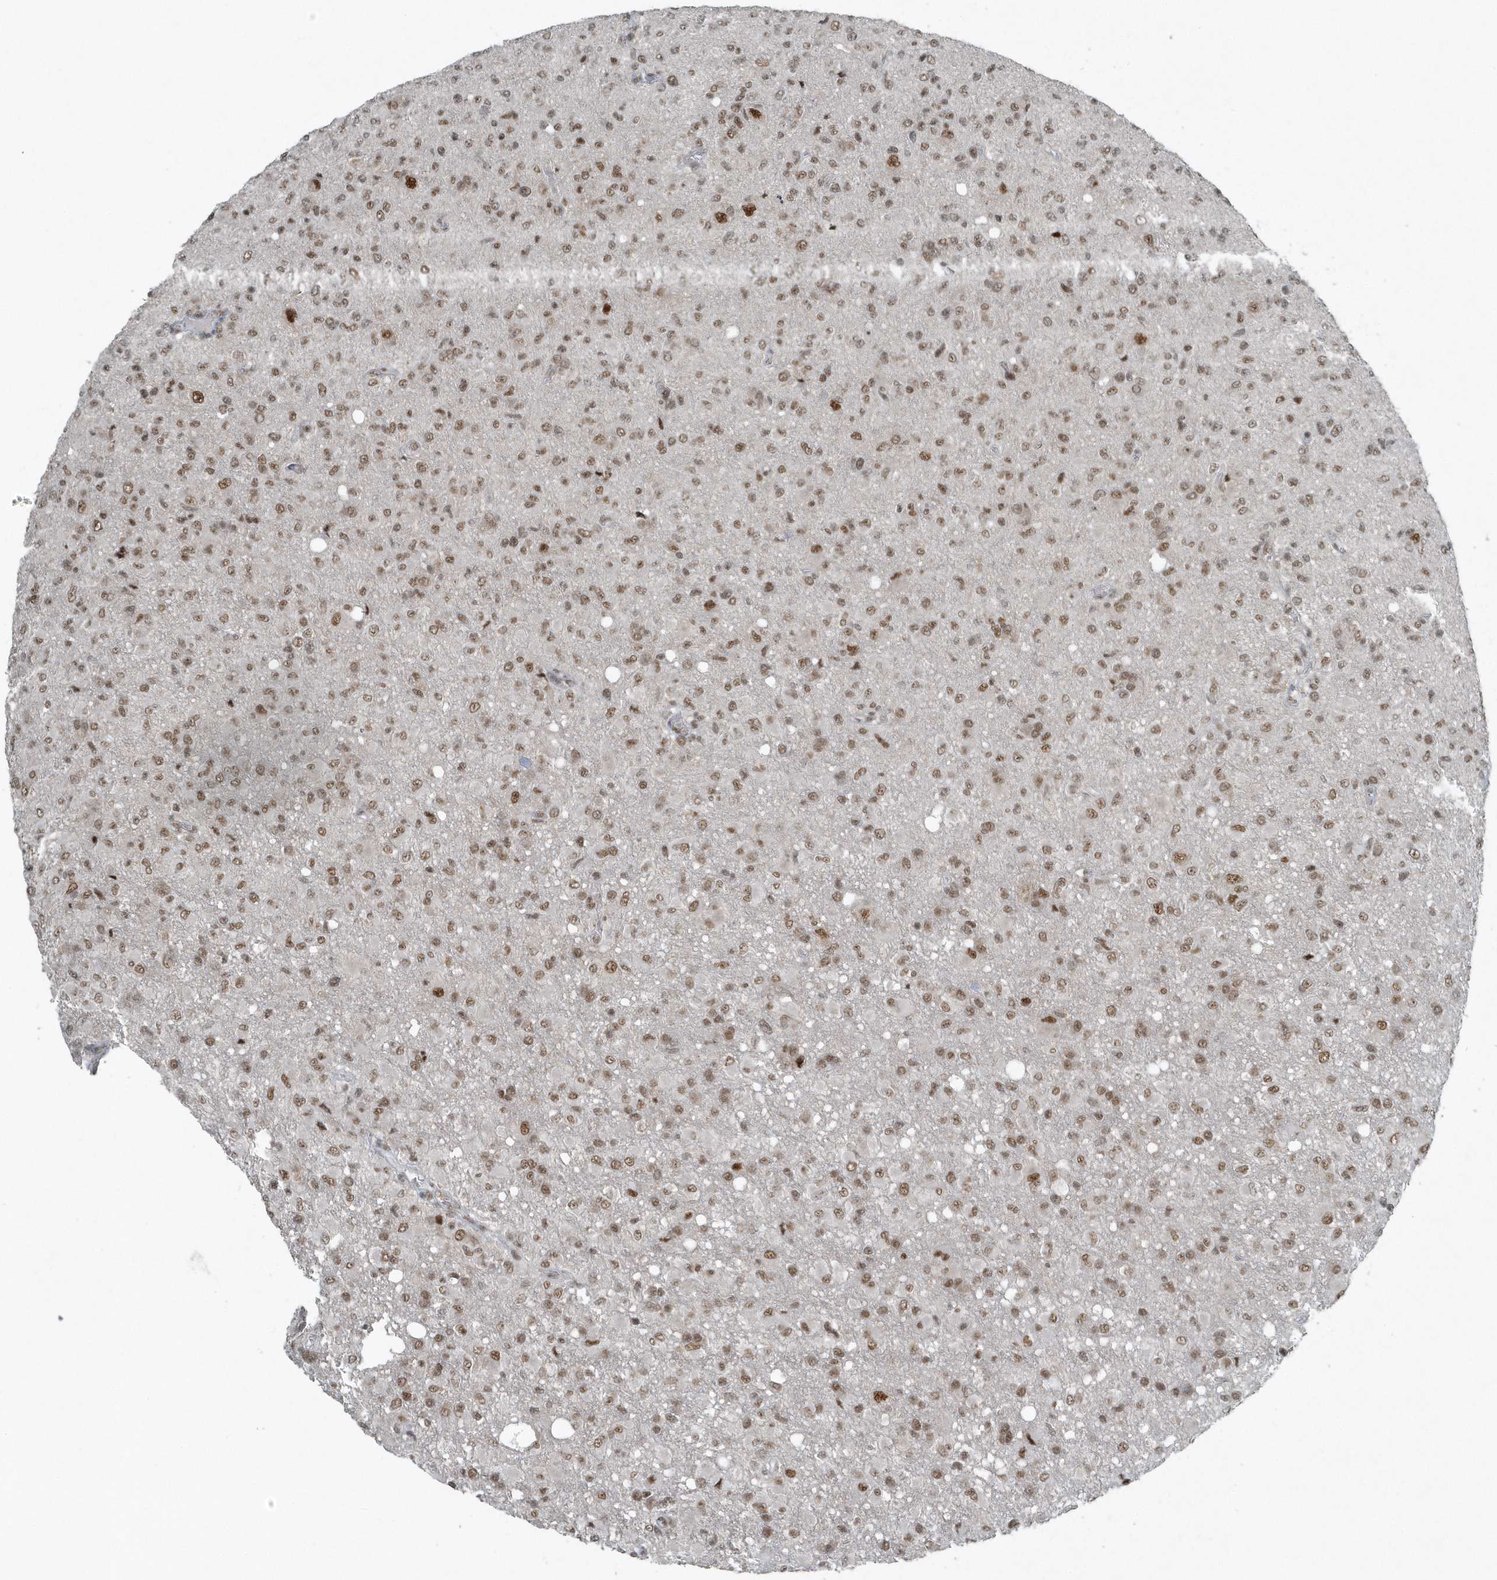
{"staining": {"intensity": "moderate", "quantity": ">75%", "location": "nuclear"}, "tissue": "glioma", "cell_type": "Tumor cells", "image_type": "cancer", "snomed": [{"axis": "morphology", "description": "Glioma, malignant, High grade"}, {"axis": "topography", "description": "Brain"}], "caption": "High-power microscopy captured an IHC photomicrograph of high-grade glioma (malignant), revealing moderate nuclear staining in approximately >75% of tumor cells. Using DAB (3,3'-diaminobenzidine) (brown) and hematoxylin (blue) stains, captured at high magnification using brightfield microscopy.", "gene": "YTHDC1", "patient": {"sex": "female", "age": 57}}